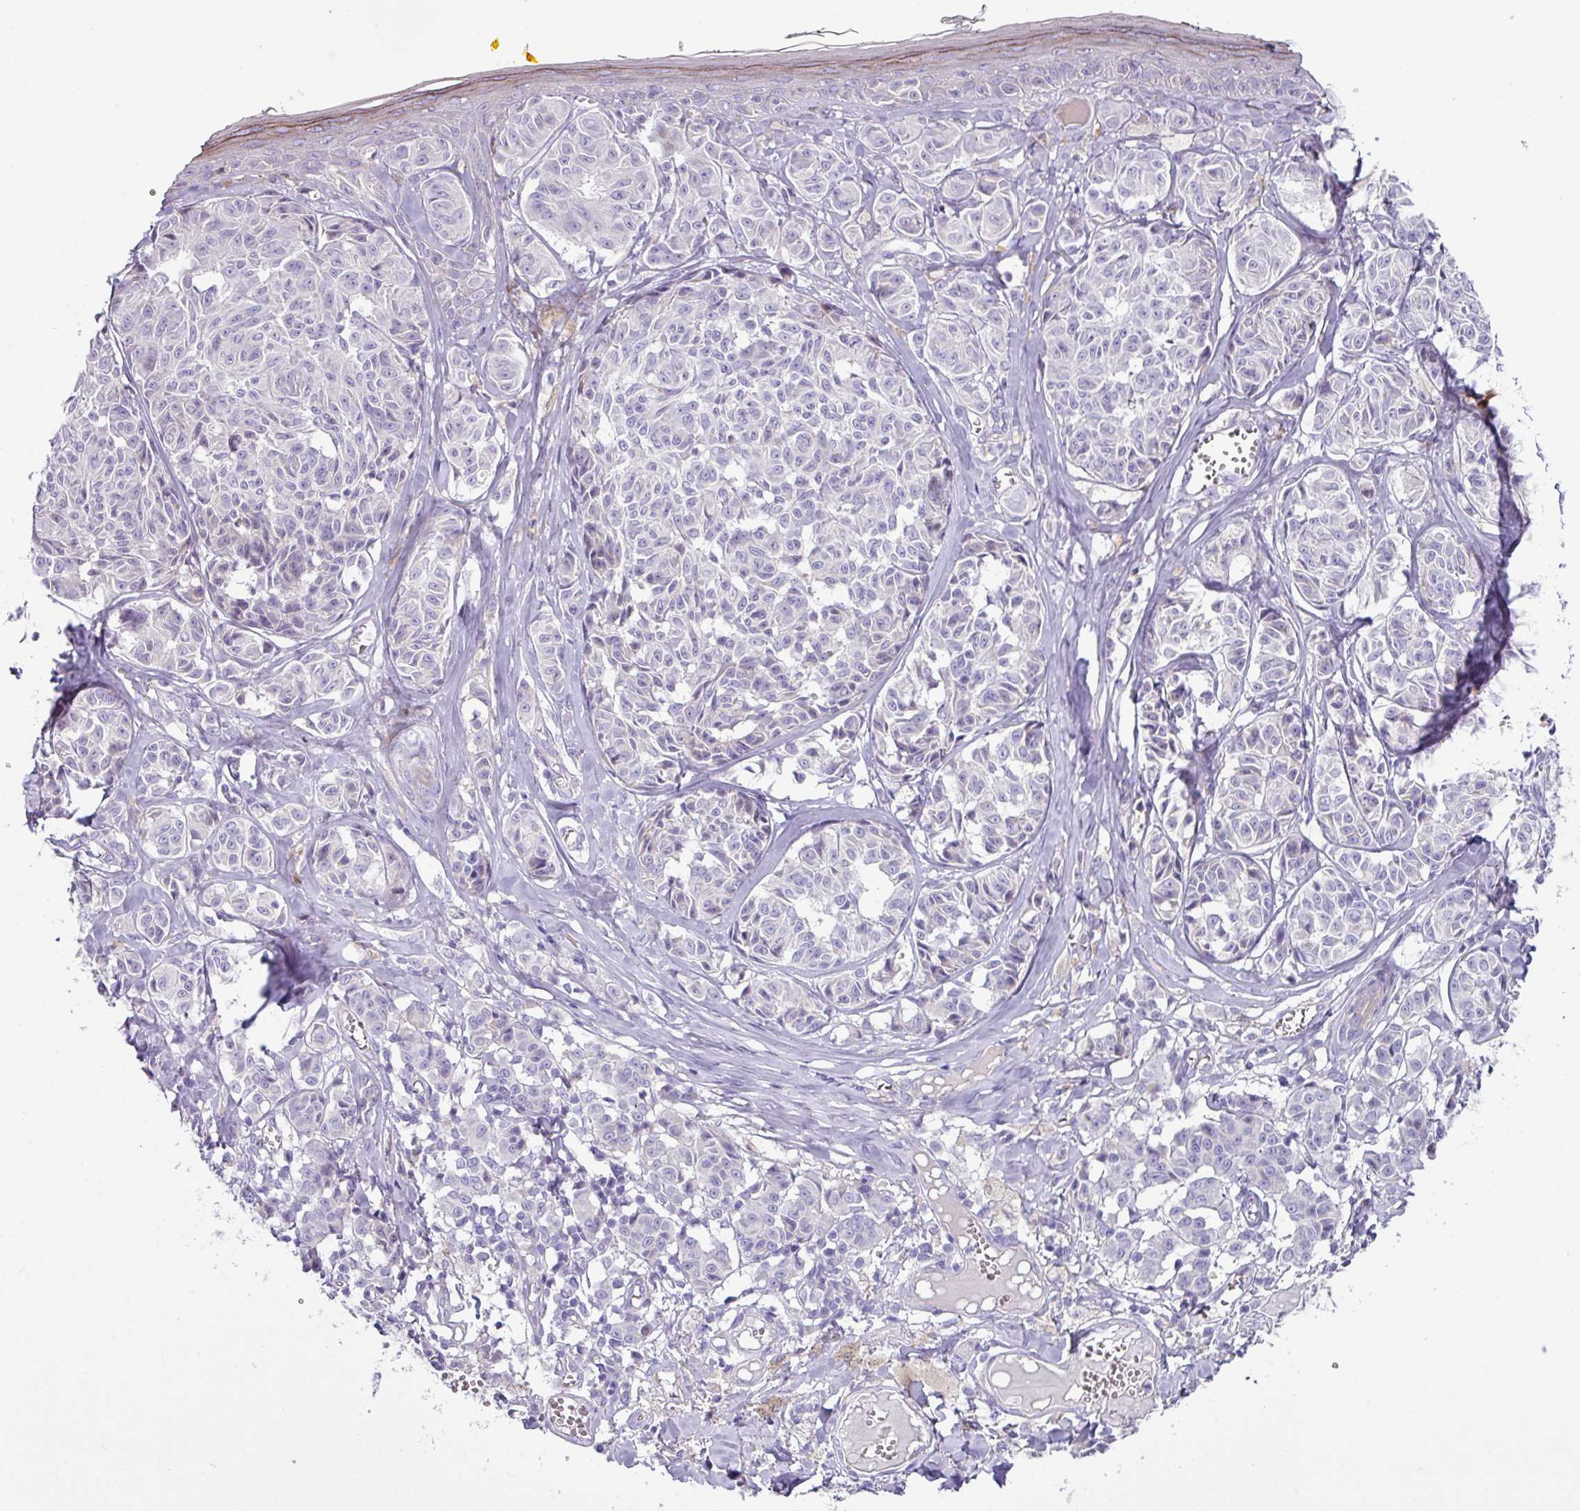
{"staining": {"intensity": "negative", "quantity": "none", "location": "none"}, "tissue": "melanoma", "cell_type": "Tumor cells", "image_type": "cancer", "snomed": [{"axis": "morphology", "description": "Malignant melanoma, NOS"}, {"axis": "topography", "description": "Skin"}], "caption": "Melanoma was stained to show a protein in brown. There is no significant positivity in tumor cells.", "gene": "RGS16", "patient": {"sex": "female", "age": 43}}